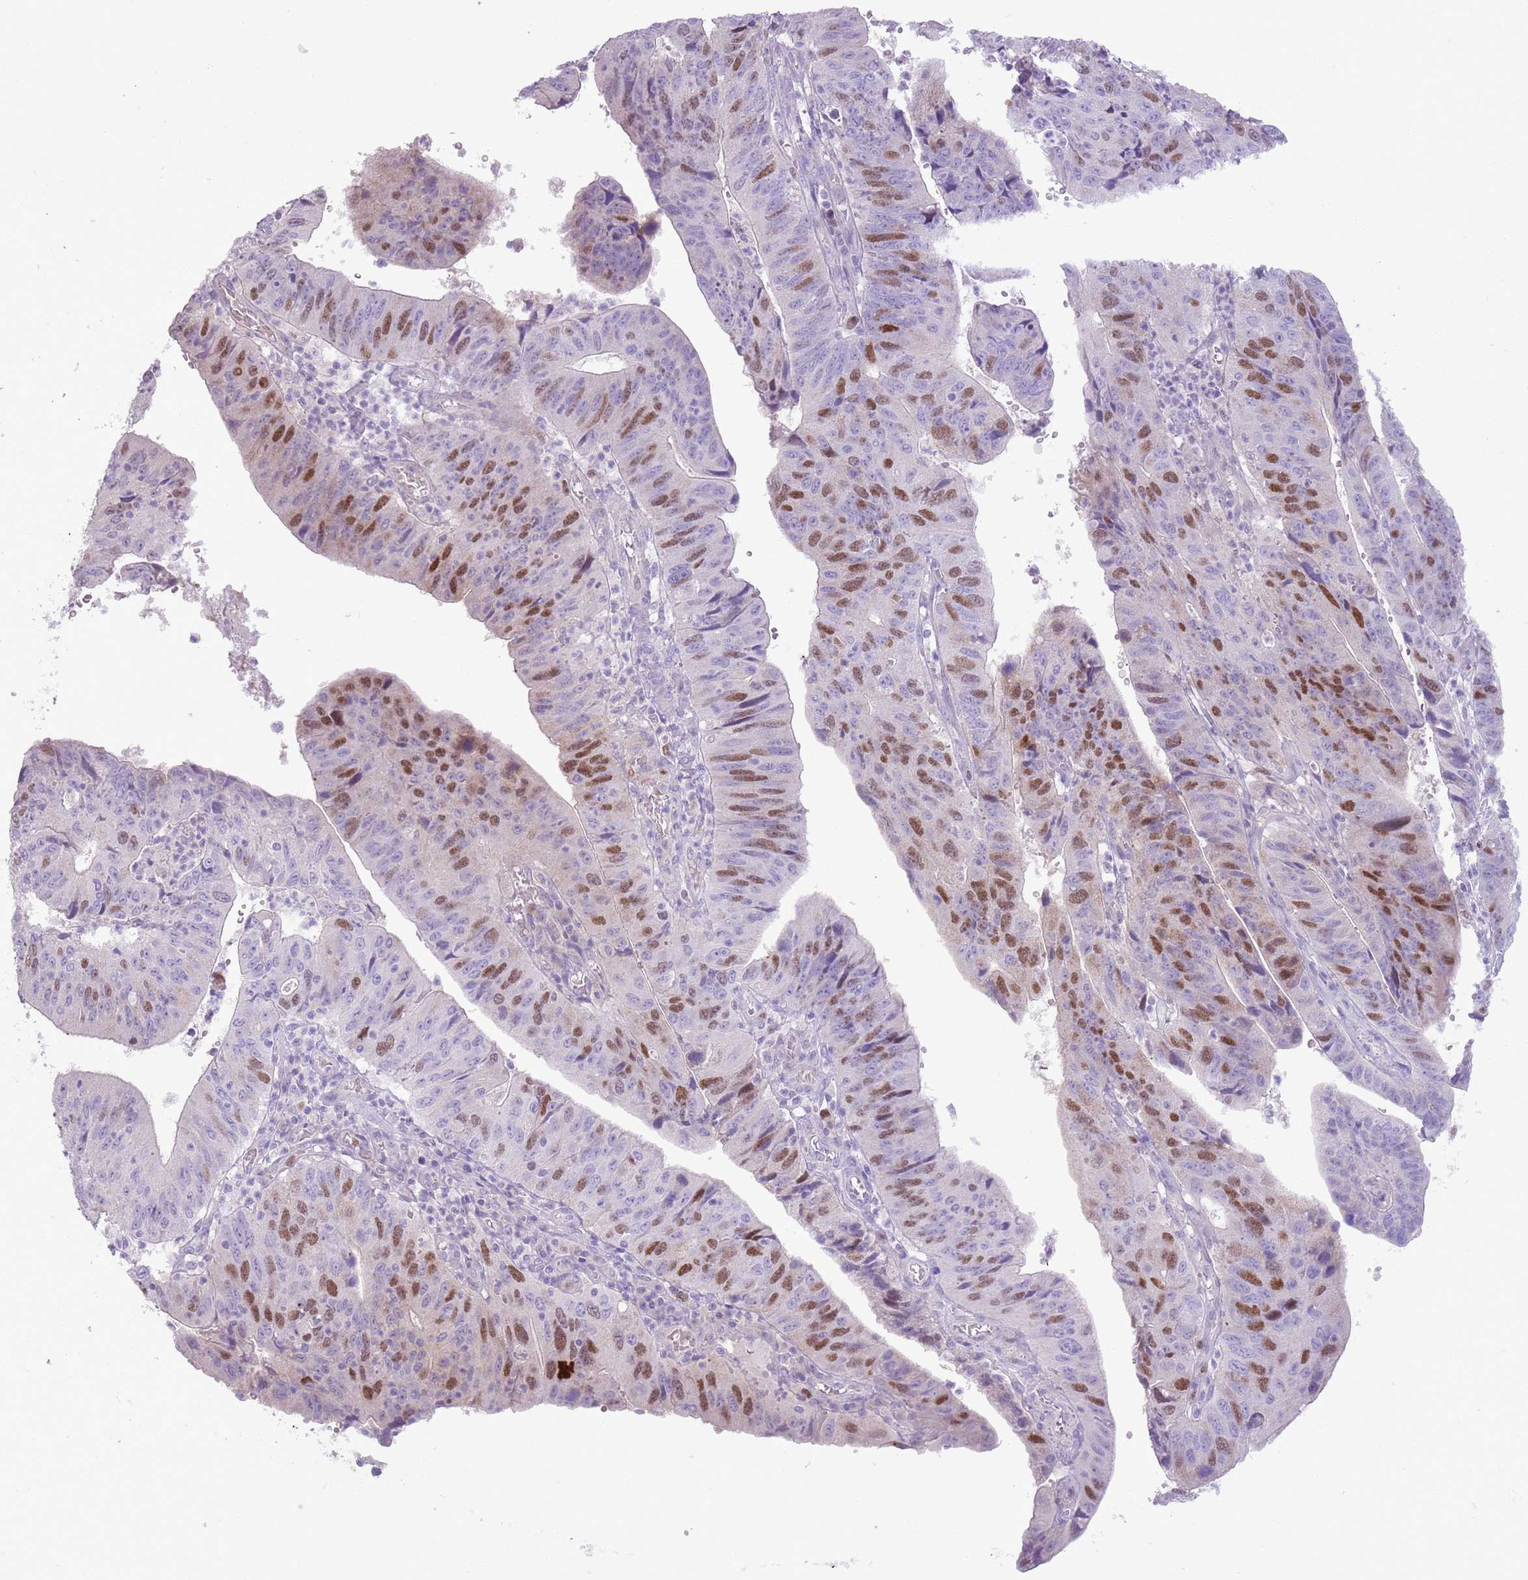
{"staining": {"intensity": "moderate", "quantity": "25%-75%", "location": "nuclear"}, "tissue": "stomach cancer", "cell_type": "Tumor cells", "image_type": "cancer", "snomed": [{"axis": "morphology", "description": "Adenocarcinoma, NOS"}, {"axis": "topography", "description": "Stomach"}], "caption": "This image displays immunohistochemistry staining of stomach cancer, with medium moderate nuclear expression in approximately 25%-75% of tumor cells.", "gene": "GMNN", "patient": {"sex": "male", "age": 59}}